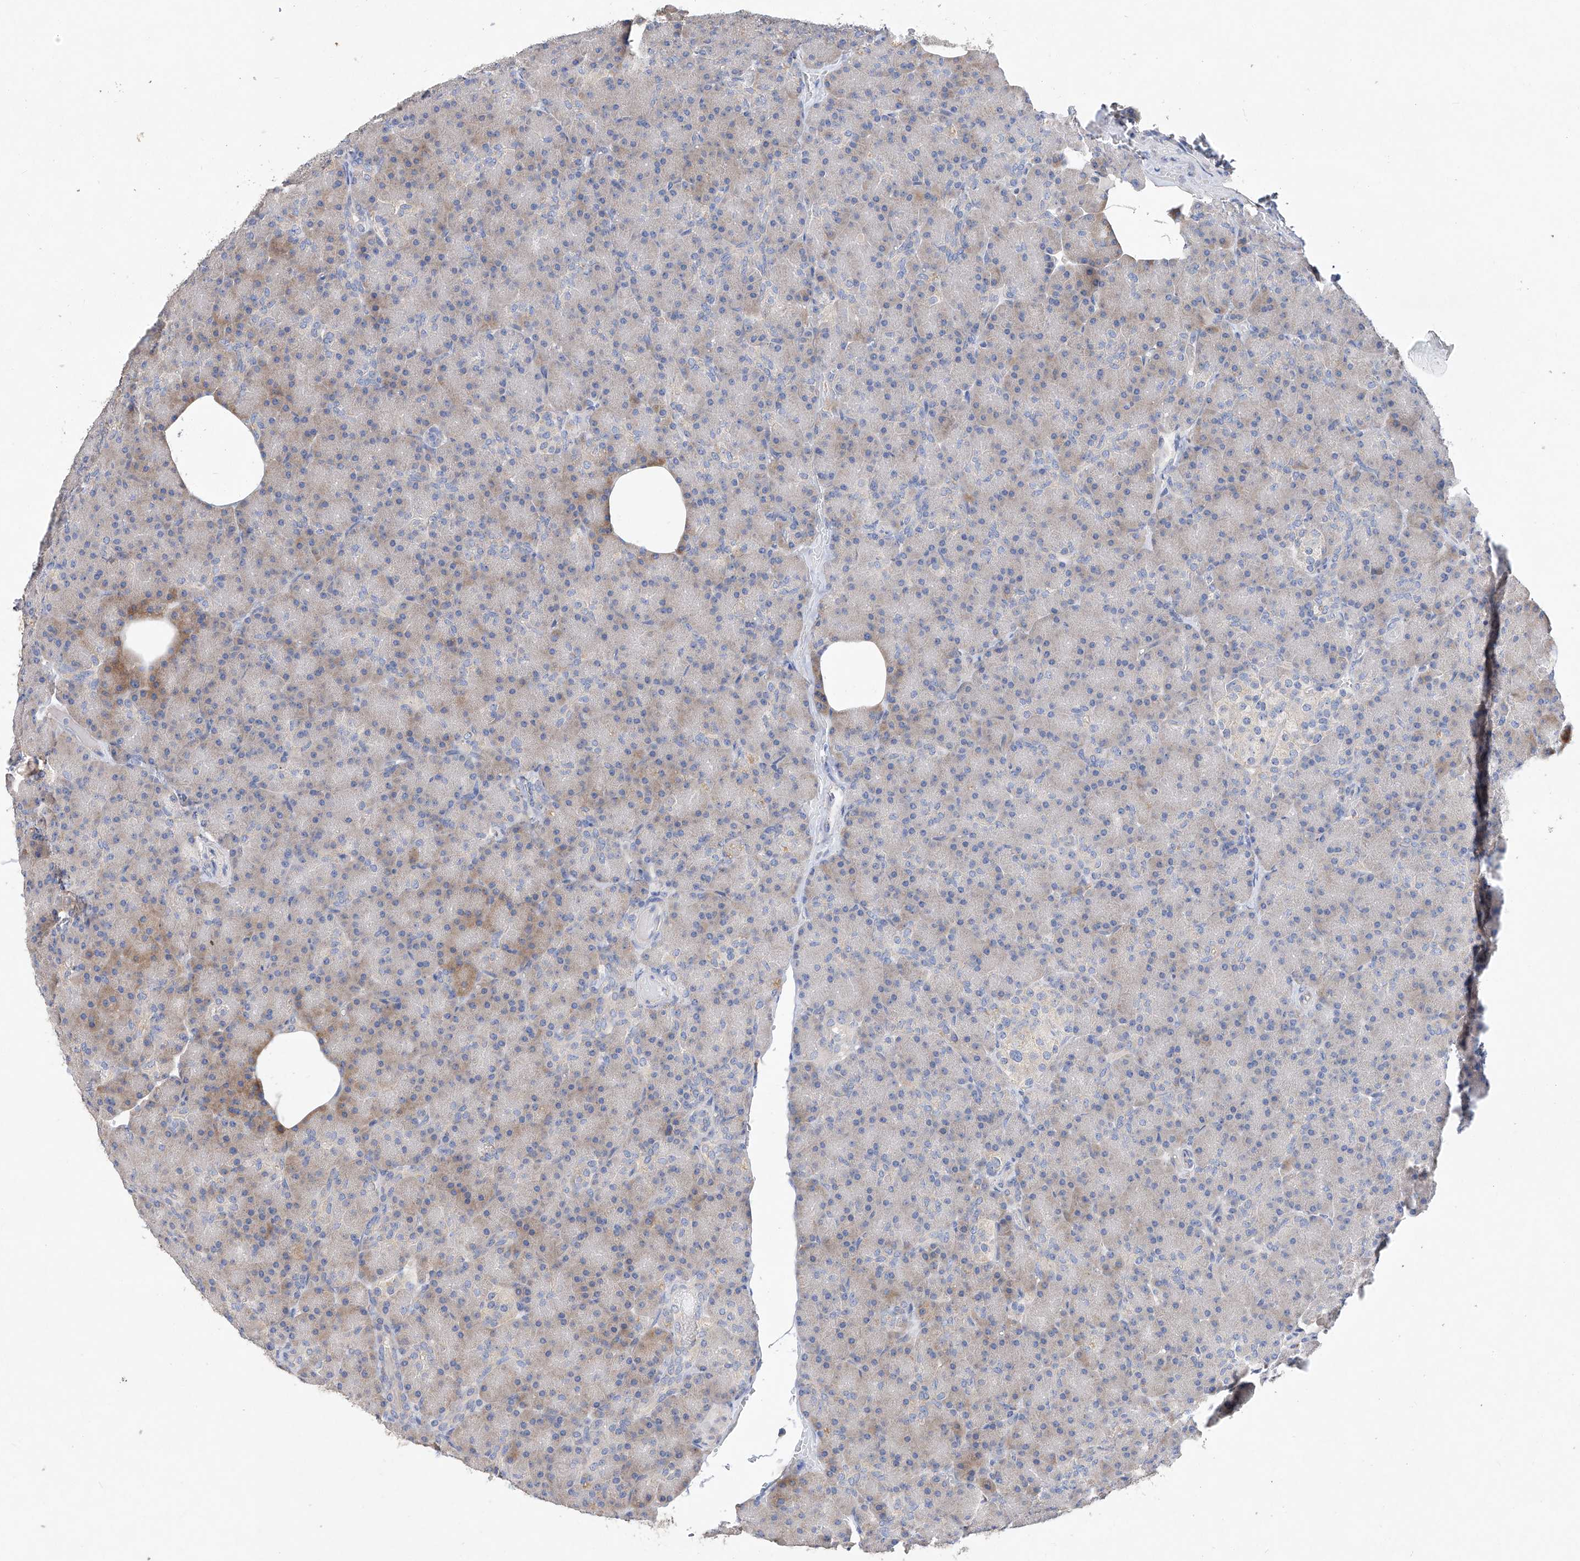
{"staining": {"intensity": "moderate", "quantity": "<25%", "location": "cytoplasmic/membranous"}, "tissue": "pancreas", "cell_type": "Exocrine glandular cells", "image_type": "normal", "snomed": [{"axis": "morphology", "description": "Normal tissue, NOS"}, {"axis": "topography", "description": "Pancreas"}], "caption": "High-magnification brightfield microscopy of unremarkable pancreas stained with DAB (brown) and counterstained with hematoxylin (blue). exocrine glandular cells exhibit moderate cytoplasmic/membranous expression is seen in about<25% of cells. The staining was performed using DAB (3,3'-diaminobenzidine) to visualize the protein expression in brown, while the nuclei were stained in blue with hematoxylin (Magnification: 20x).", "gene": "AMD1", "patient": {"sex": "female", "age": 43}}